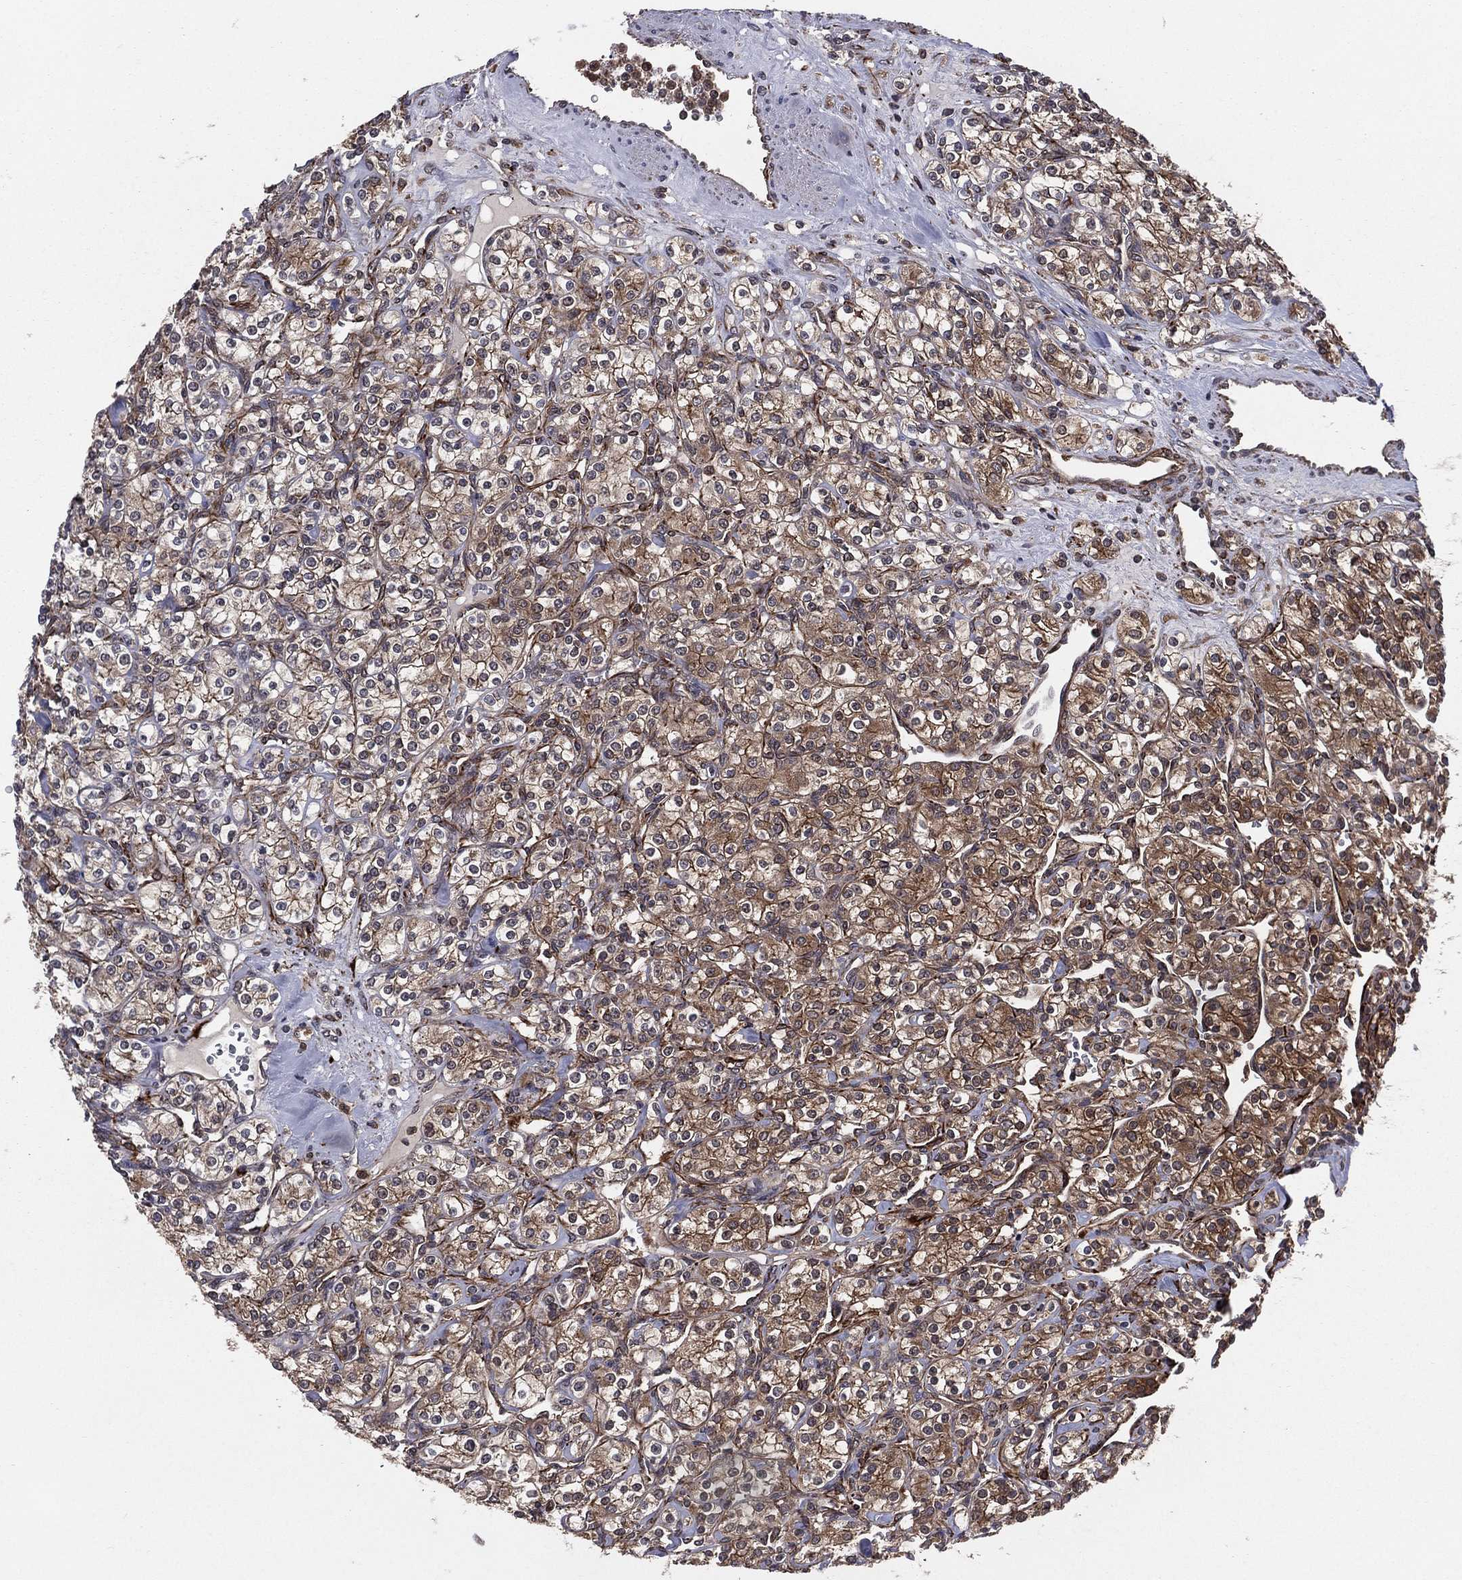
{"staining": {"intensity": "moderate", "quantity": "<25%", "location": "cytoplasmic/membranous"}, "tissue": "renal cancer", "cell_type": "Tumor cells", "image_type": "cancer", "snomed": [{"axis": "morphology", "description": "Adenocarcinoma, NOS"}, {"axis": "topography", "description": "Kidney"}], "caption": "Immunohistochemistry image of adenocarcinoma (renal) stained for a protein (brown), which reveals low levels of moderate cytoplasmic/membranous expression in about <25% of tumor cells.", "gene": "CERT1", "patient": {"sex": "male", "age": 77}}